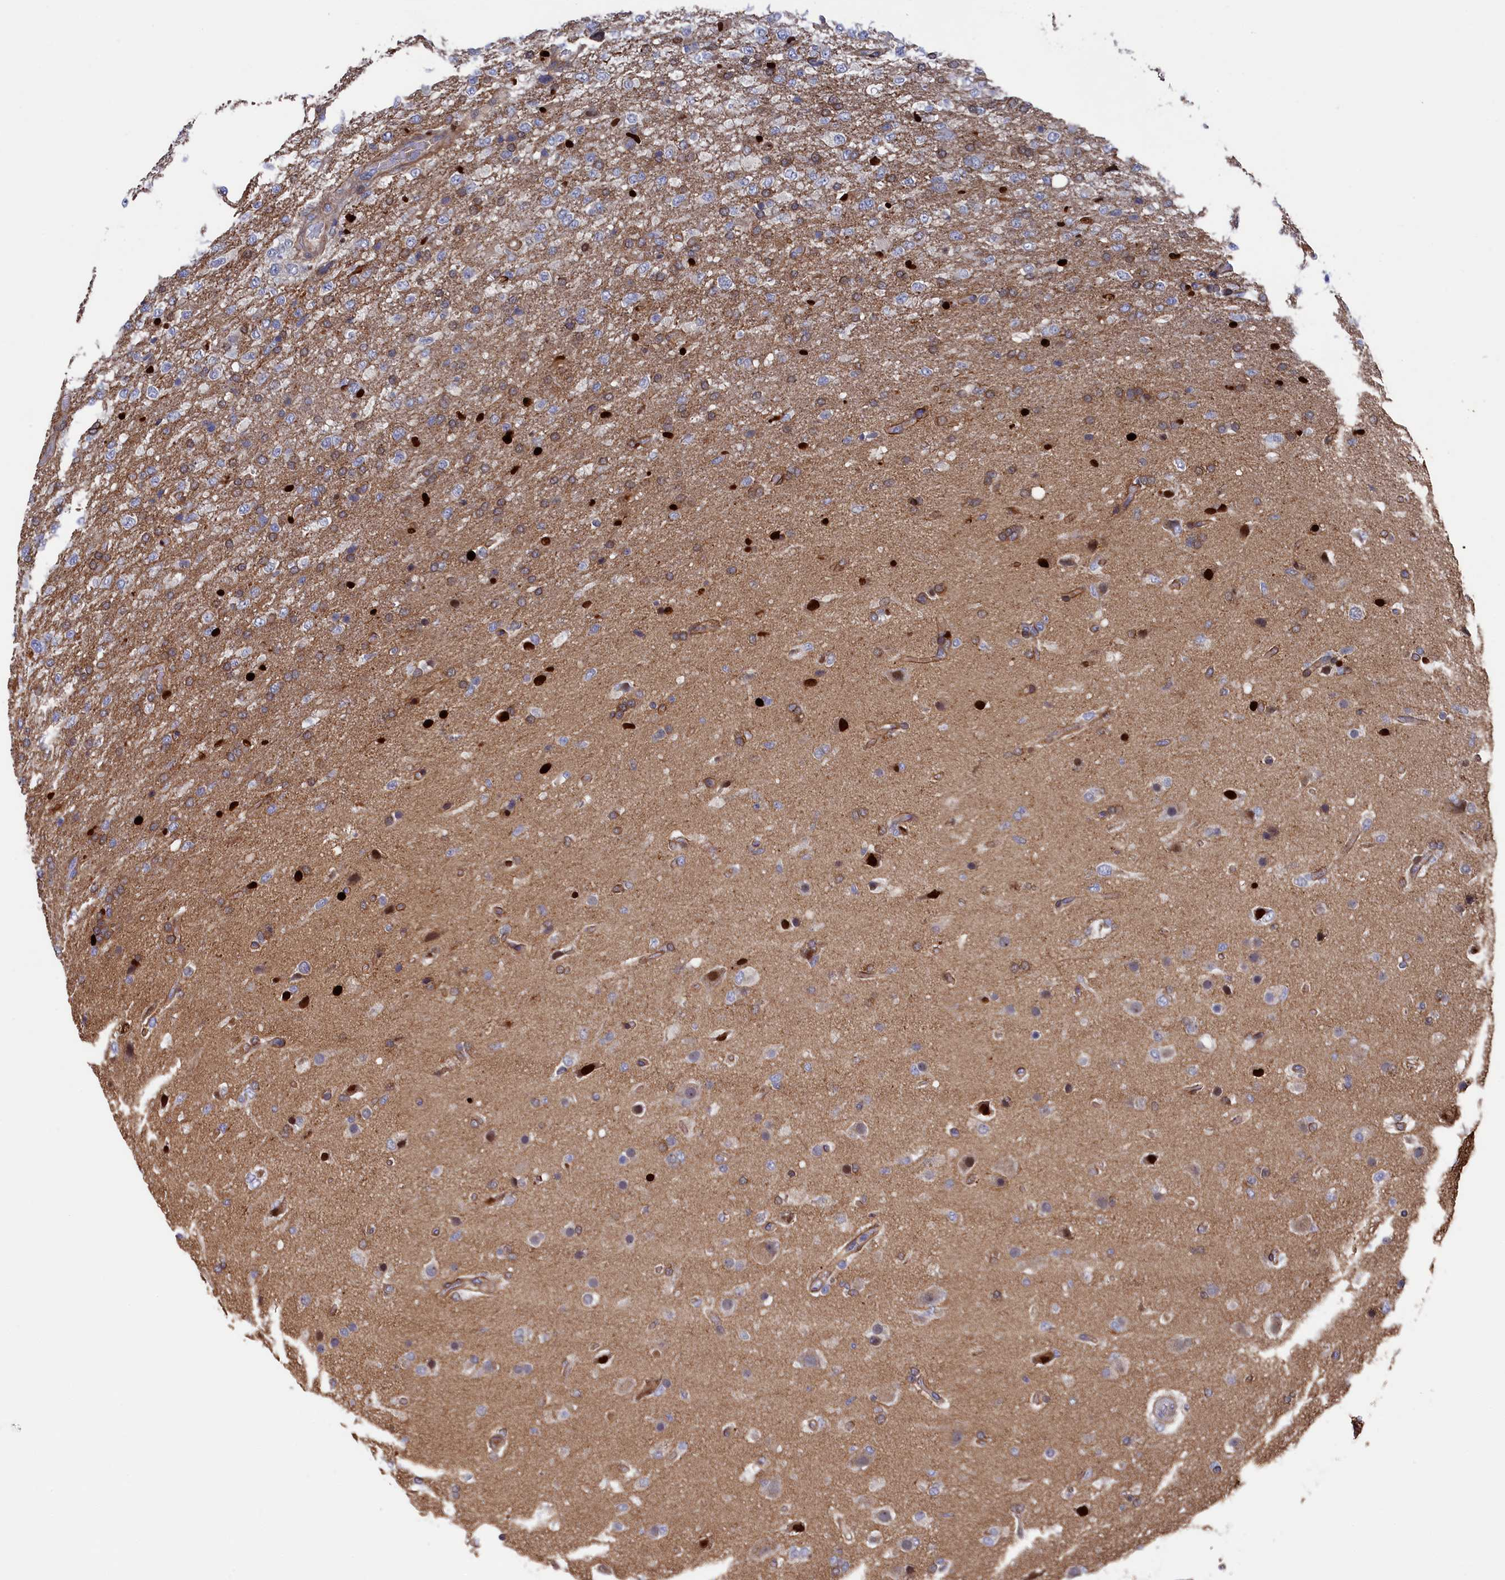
{"staining": {"intensity": "weak", "quantity": "<25%", "location": "cytoplasmic/membranous"}, "tissue": "glioma", "cell_type": "Tumor cells", "image_type": "cancer", "snomed": [{"axis": "morphology", "description": "Glioma, malignant, High grade"}, {"axis": "topography", "description": "Brain"}], "caption": "Immunohistochemistry (IHC) photomicrograph of neoplastic tissue: glioma stained with DAB reveals no significant protein positivity in tumor cells.", "gene": "ZNF891", "patient": {"sex": "female", "age": 74}}